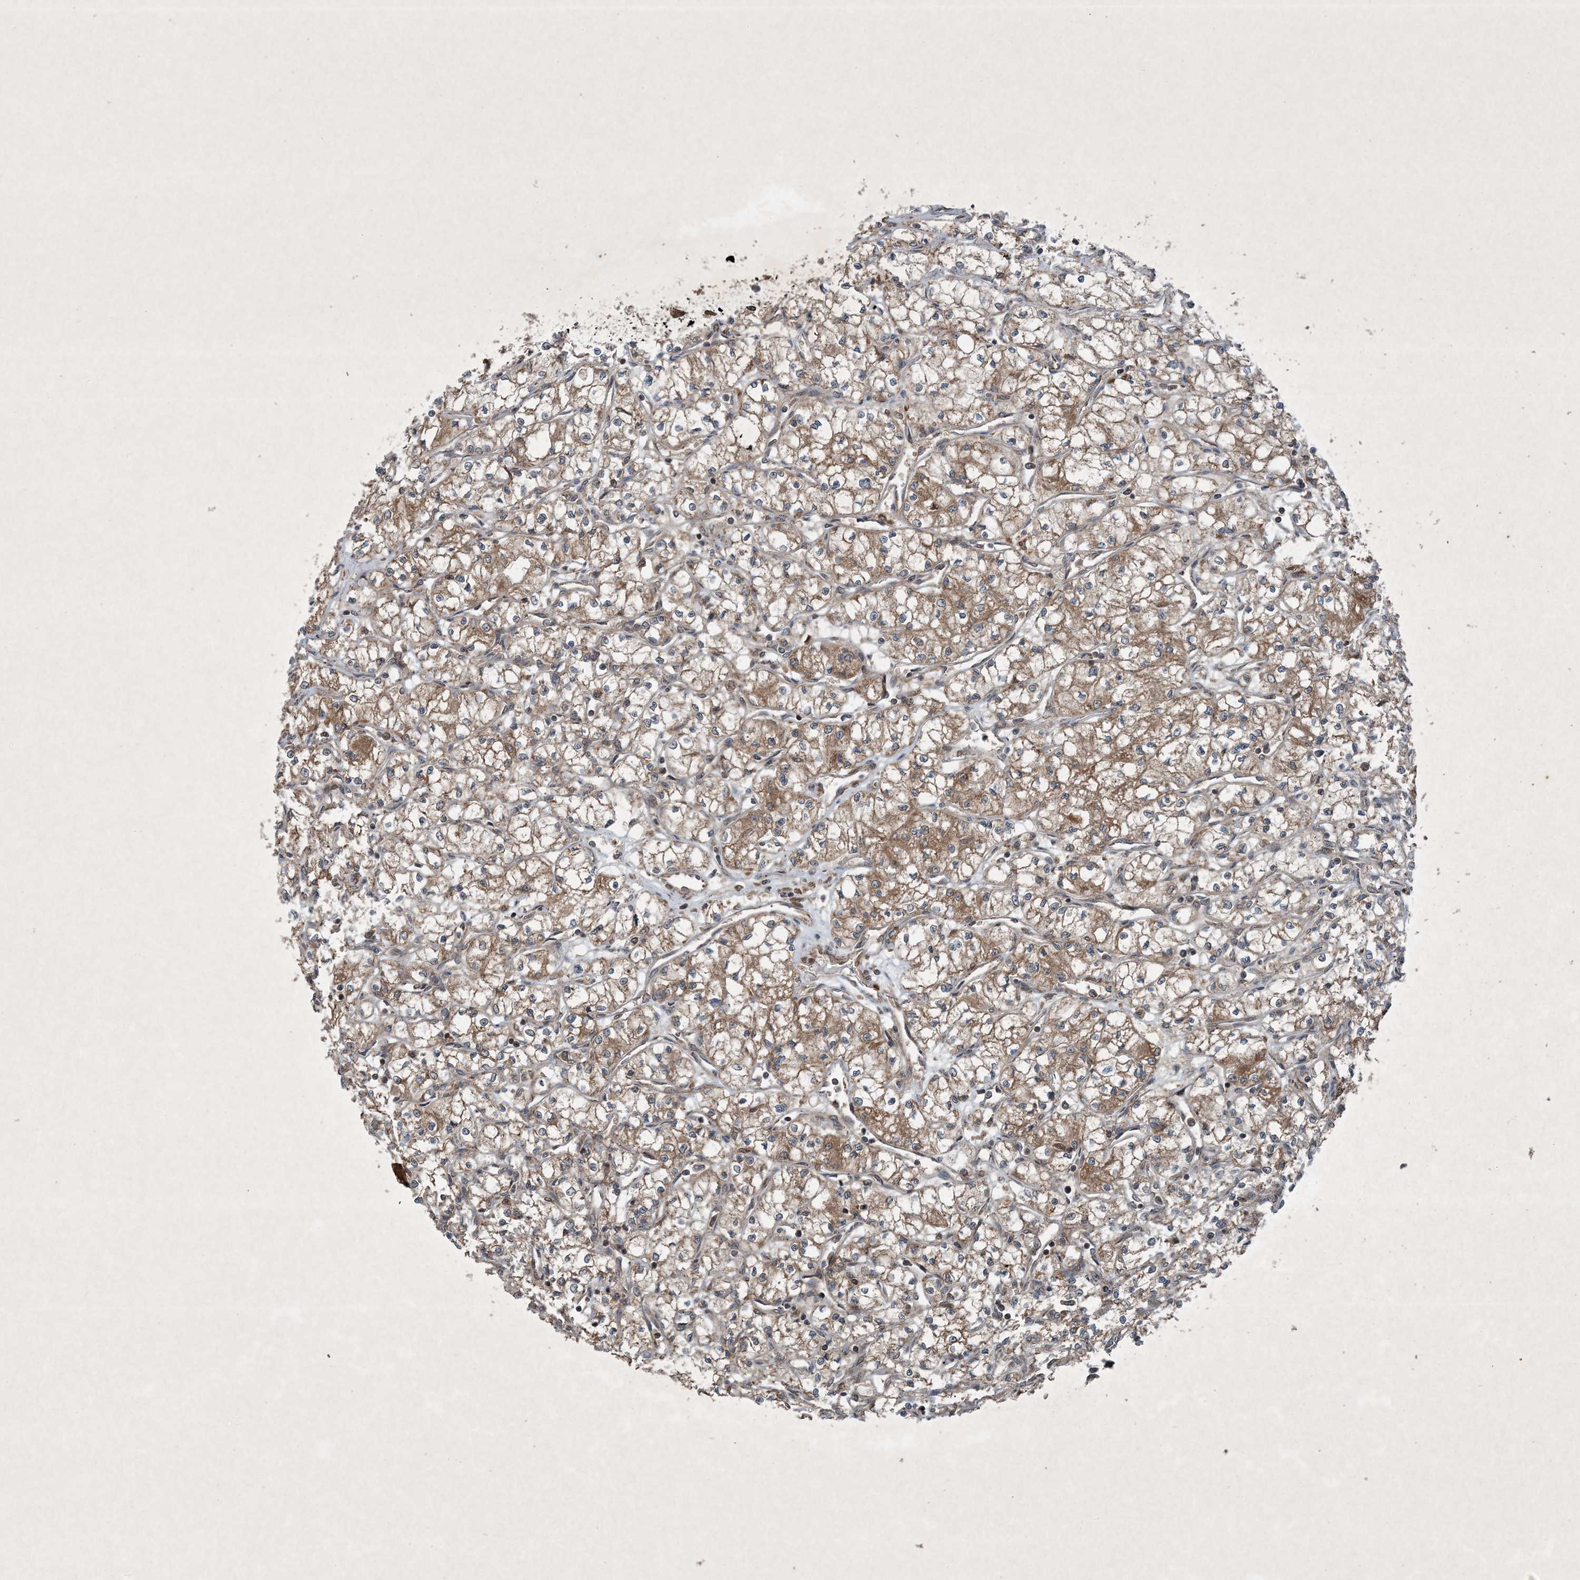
{"staining": {"intensity": "moderate", "quantity": ">75%", "location": "cytoplasmic/membranous"}, "tissue": "renal cancer", "cell_type": "Tumor cells", "image_type": "cancer", "snomed": [{"axis": "morphology", "description": "Adenocarcinoma, NOS"}, {"axis": "topography", "description": "Kidney"}], "caption": "About >75% of tumor cells in renal adenocarcinoma exhibit moderate cytoplasmic/membranous protein positivity as visualized by brown immunohistochemical staining.", "gene": "GNG5", "patient": {"sex": "male", "age": 59}}